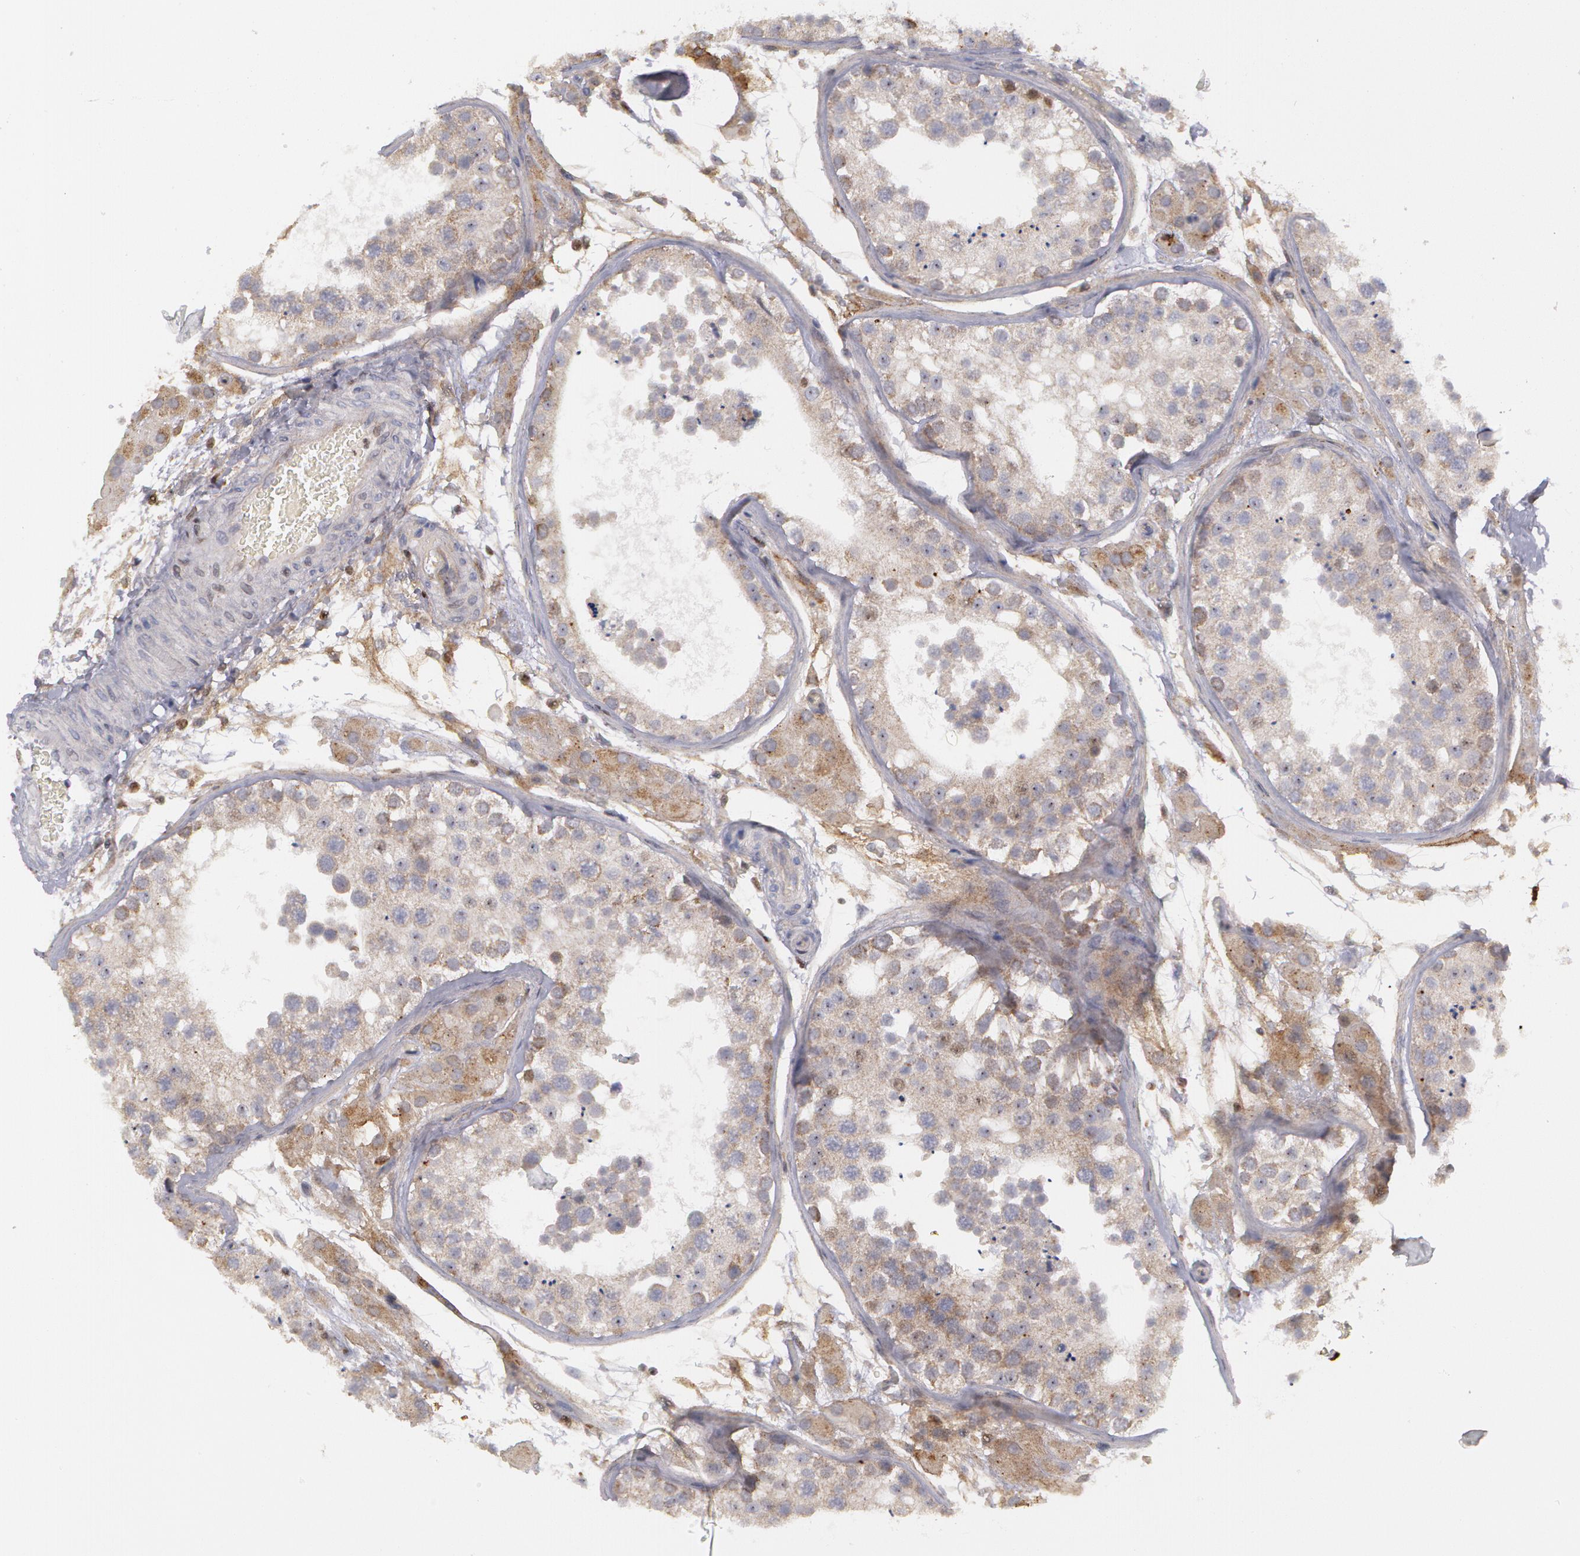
{"staining": {"intensity": "weak", "quantity": "25%-75%", "location": "cytoplasmic/membranous"}, "tissue": "testis", "cell_type": "Cells in seminiferous ducts", "image_type": "normal", "snomed": [{"axis": "morphology", "description": "Normal tissue, NOS"}, {"axis": "topography", "description": "Testis"}], "caption": "A low amount of weak cytoplasmic/membranous expression is appreciated in approximately 25%-75% of cells in seminiferous ducts in normal testis. (Brightfield microscopy of DAB IHC at high magnification).", "gene": "ERBB2", "patient": {"sex": "male", "age": 26}}